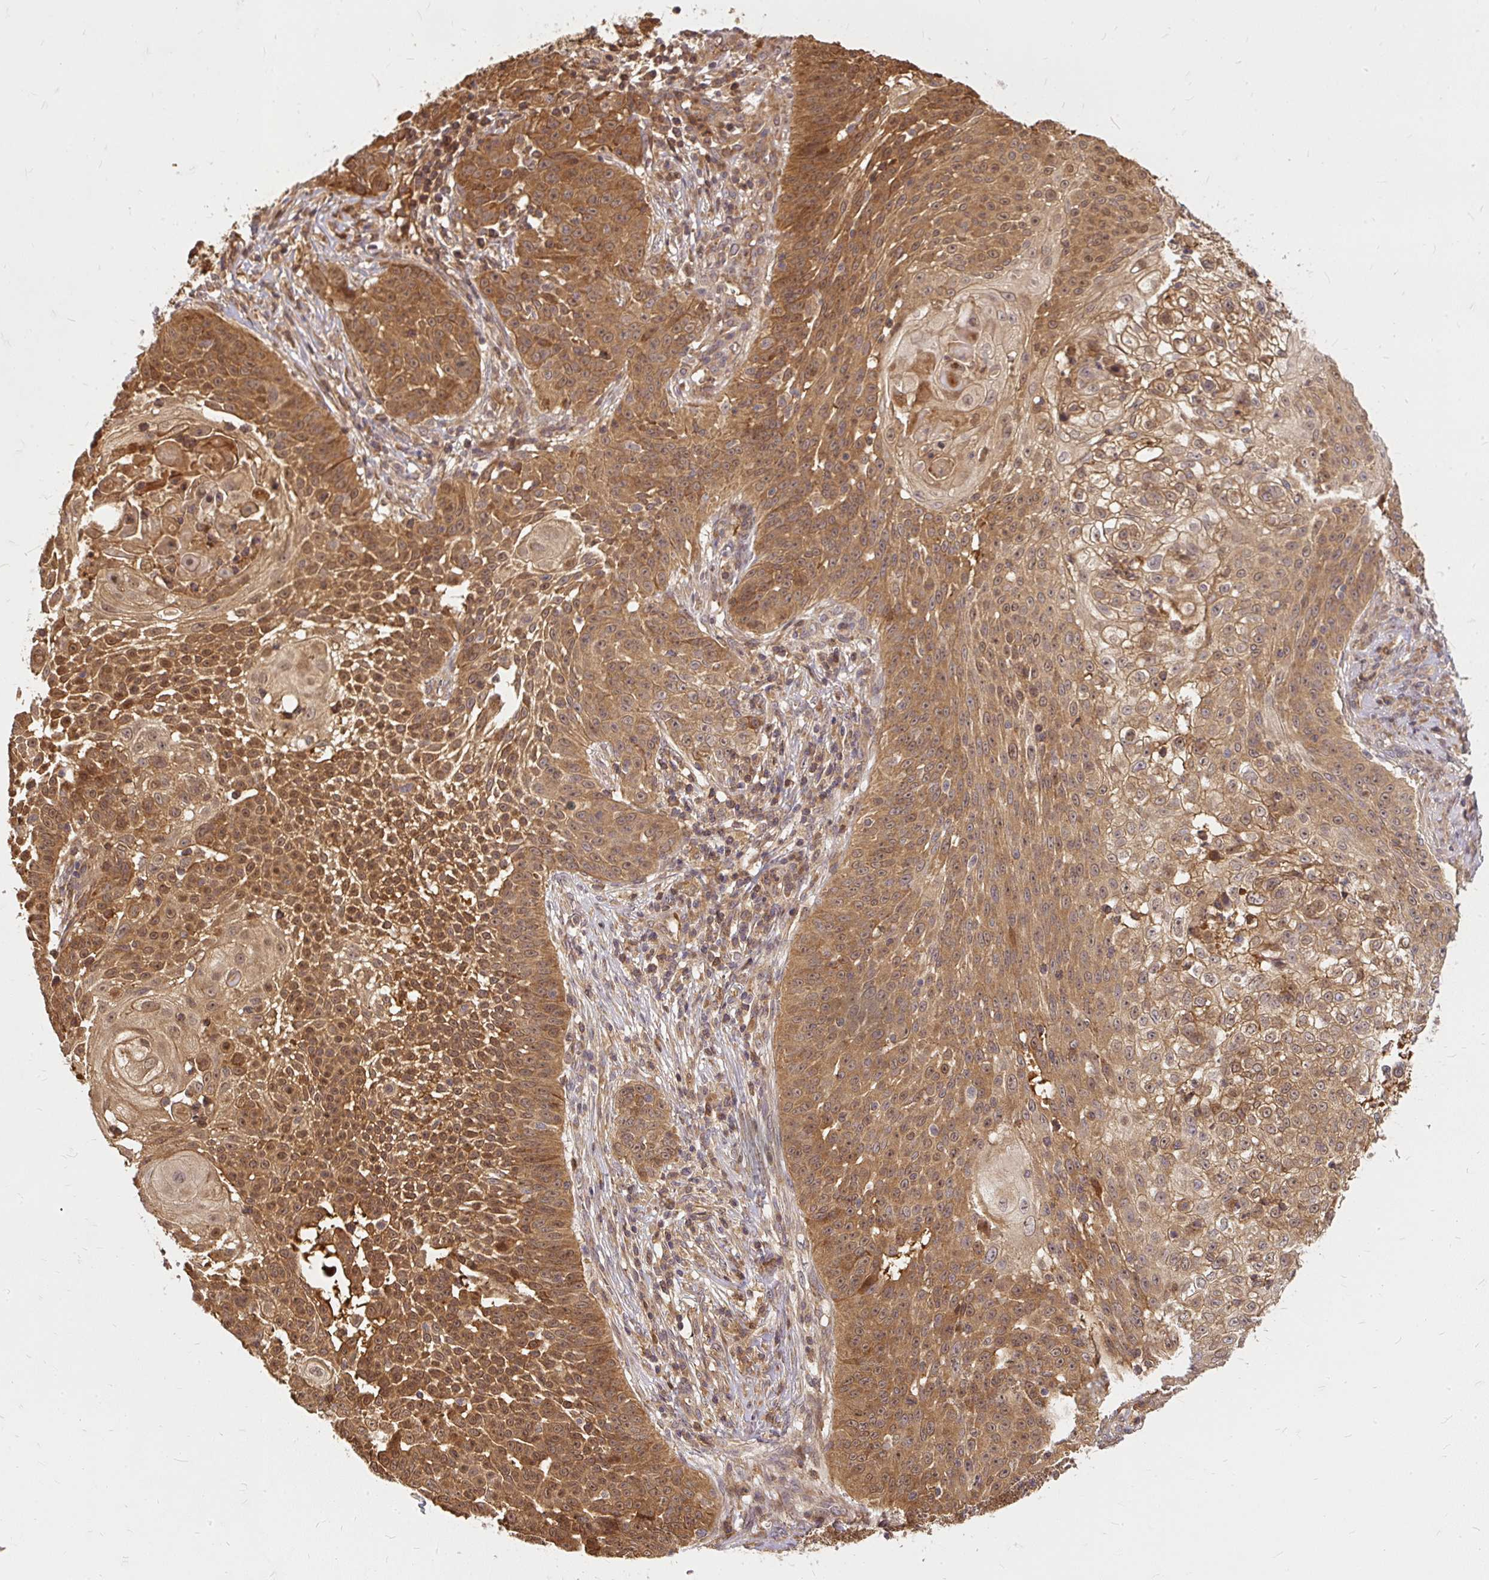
{"staining": {"intensity": "moderate", "quantity": ">75%", "location": "cytoplasmic/membranous,nuclear"}, "tissue": "skin cancer", "cell_type": "Tumor cells", "image_type": "cancer", "snomed": [{"axis": "morphology", "description": "Squamous cell carcinoma, NOS"}, {"axis": "topography", "description": "Skin"}], "caption": "High-magnification brightfield microscopy of skin cancer stained with DAB (3,3'-diaminobenzidine) (brown) and counterstained with hematoxylin (blue). tumor cells exhibit moderate cytoplasmic/membranous and nuclear positivity is seen in approximately>75% of cells.", "gene": "AP5S1", "patient": {"sex": "male", "age": 24}}